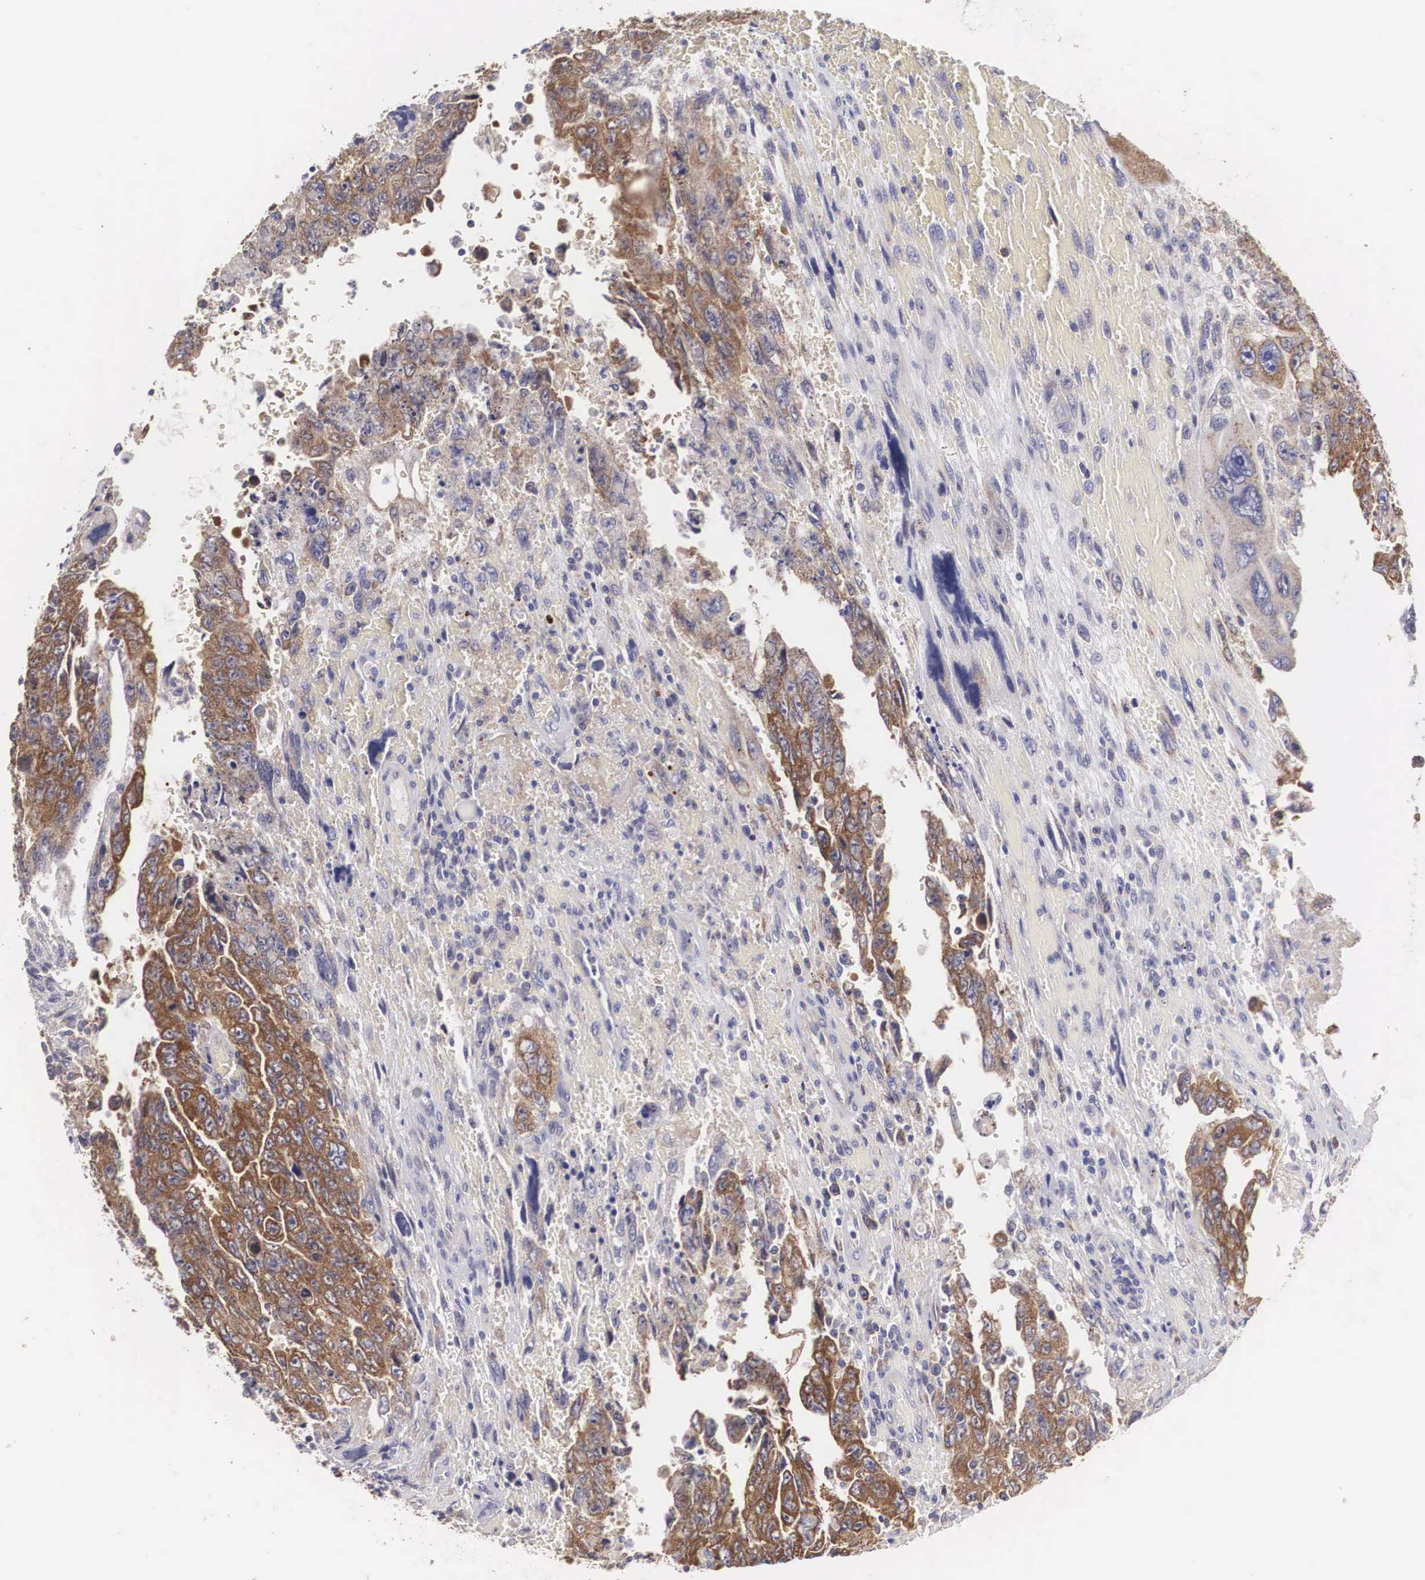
{"staining": {"intensity": "strong", "quantity": ">75%", "location": "cytoplasmic/membranous"}, "tissue": "testis cancer", "cell_type": "Tumor cells", "image_type": "cancer", "snomed": [{"axis": "morphology", "description": "Carcinoma, Embryonal, NOS"}, {"axis": "topography", "description": "Testis"}], "caption": "Tumor cells show high levels of strong cytoplasmic/membranous expression in approximately >75% of cells in human testis cancer (embryonal carcinoma).", "gene": "TXLNG", "patient": {"sex": "male", "age": 28}}